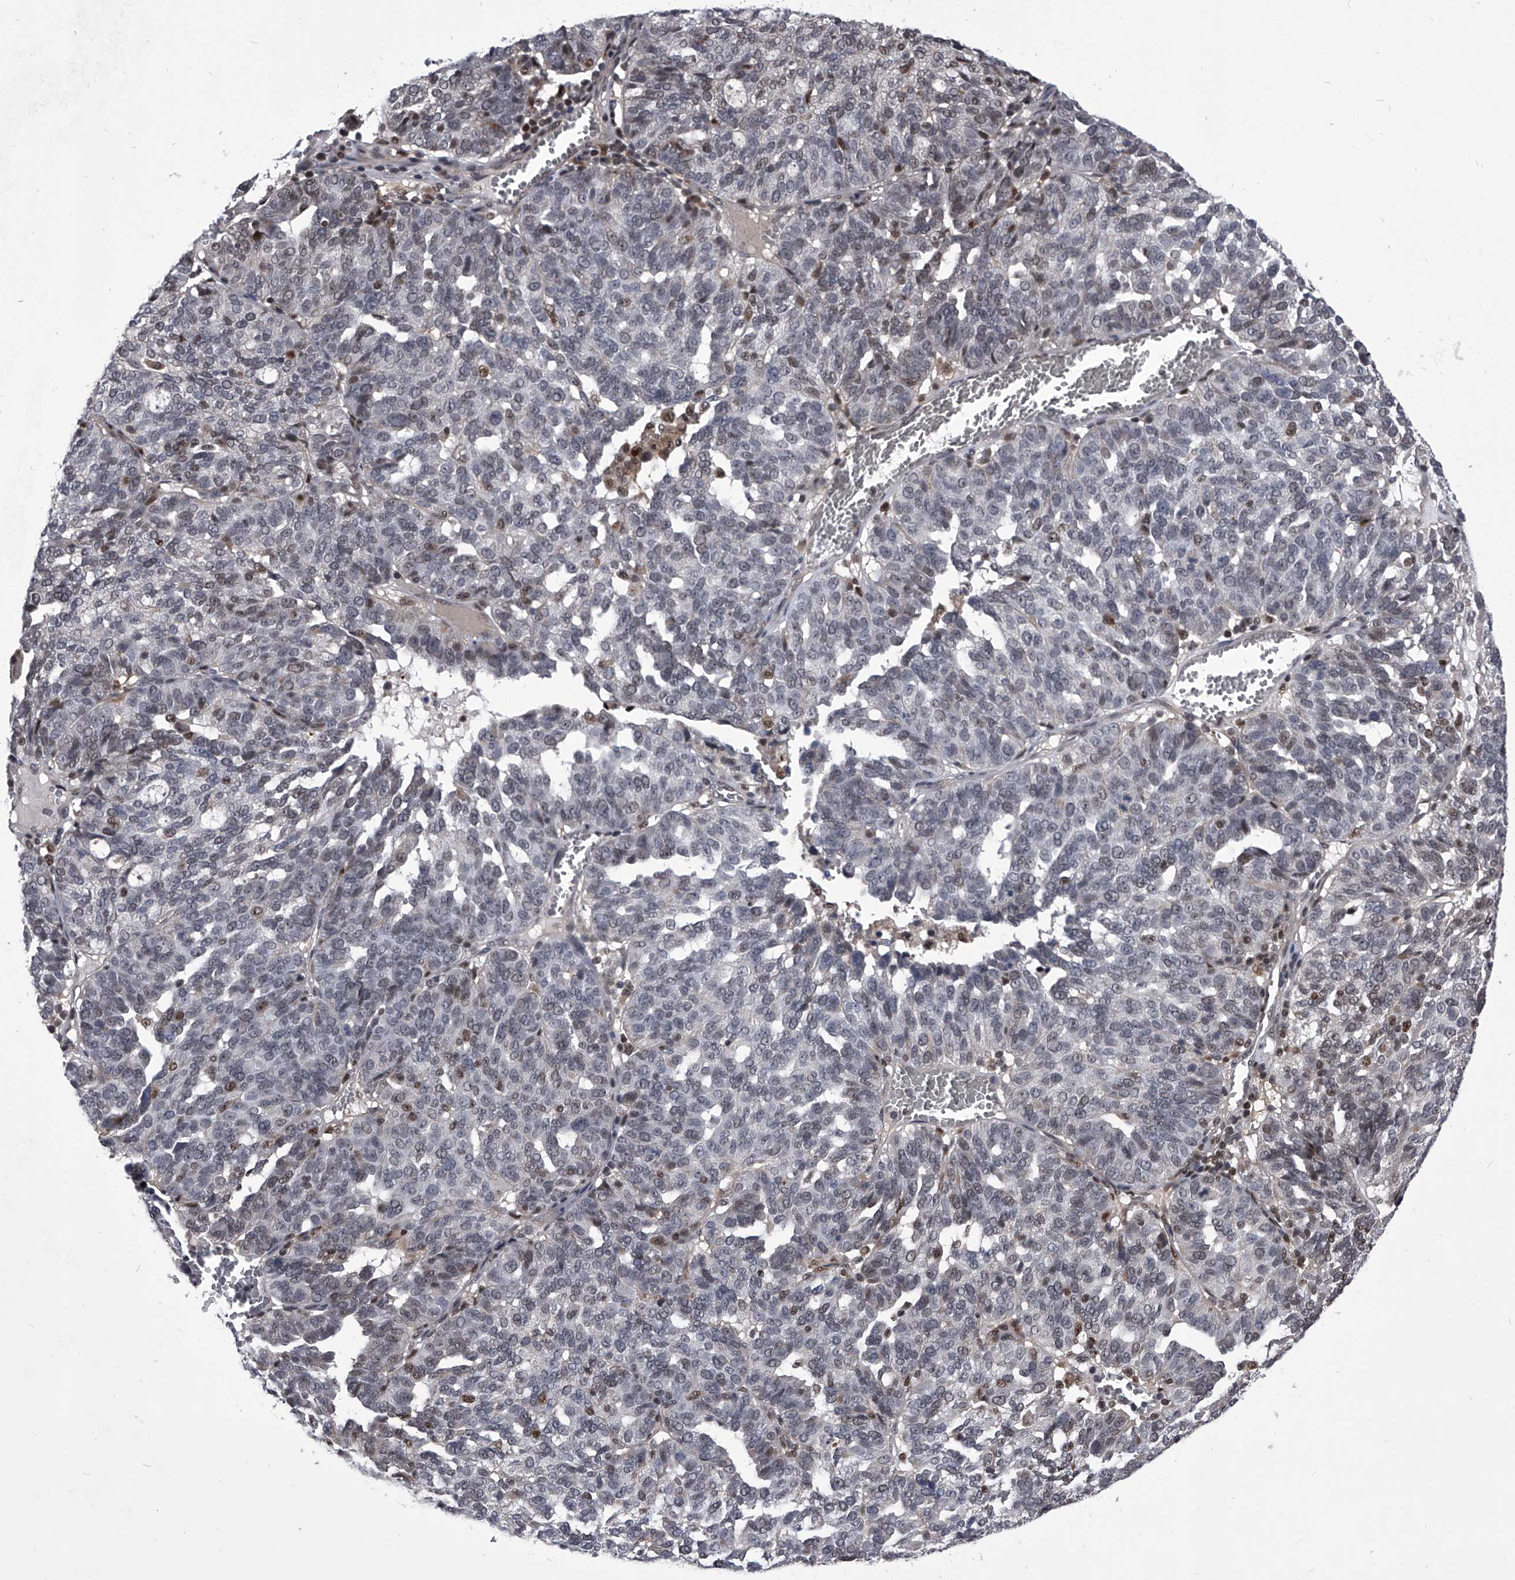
{"staining": {"intensity": "moderate", "quantity": "<25%", "location": "nuclear"}, "tissue": "ovarian cancer", "cell_type": "Tumor cells", "image_type": "cancer", "snomed": [{"axis": "morphology", "description": "Cystadenocarcinoma, serous, NOS"}, {"axis": "topography", "description": "Ovary"}], "caption": "IHC of serous cystadenocarcinoma (ovarian) displays low levels of moderate nuclear staining in approximately <25% of tumor cells. The protein of interest is stained brown, and the nuclei are stained in blue (DAB IHC with brightfield microscopy, high magnification).", "gene": "CMTR1", "patient": {"sex": "female", "age": 59}}